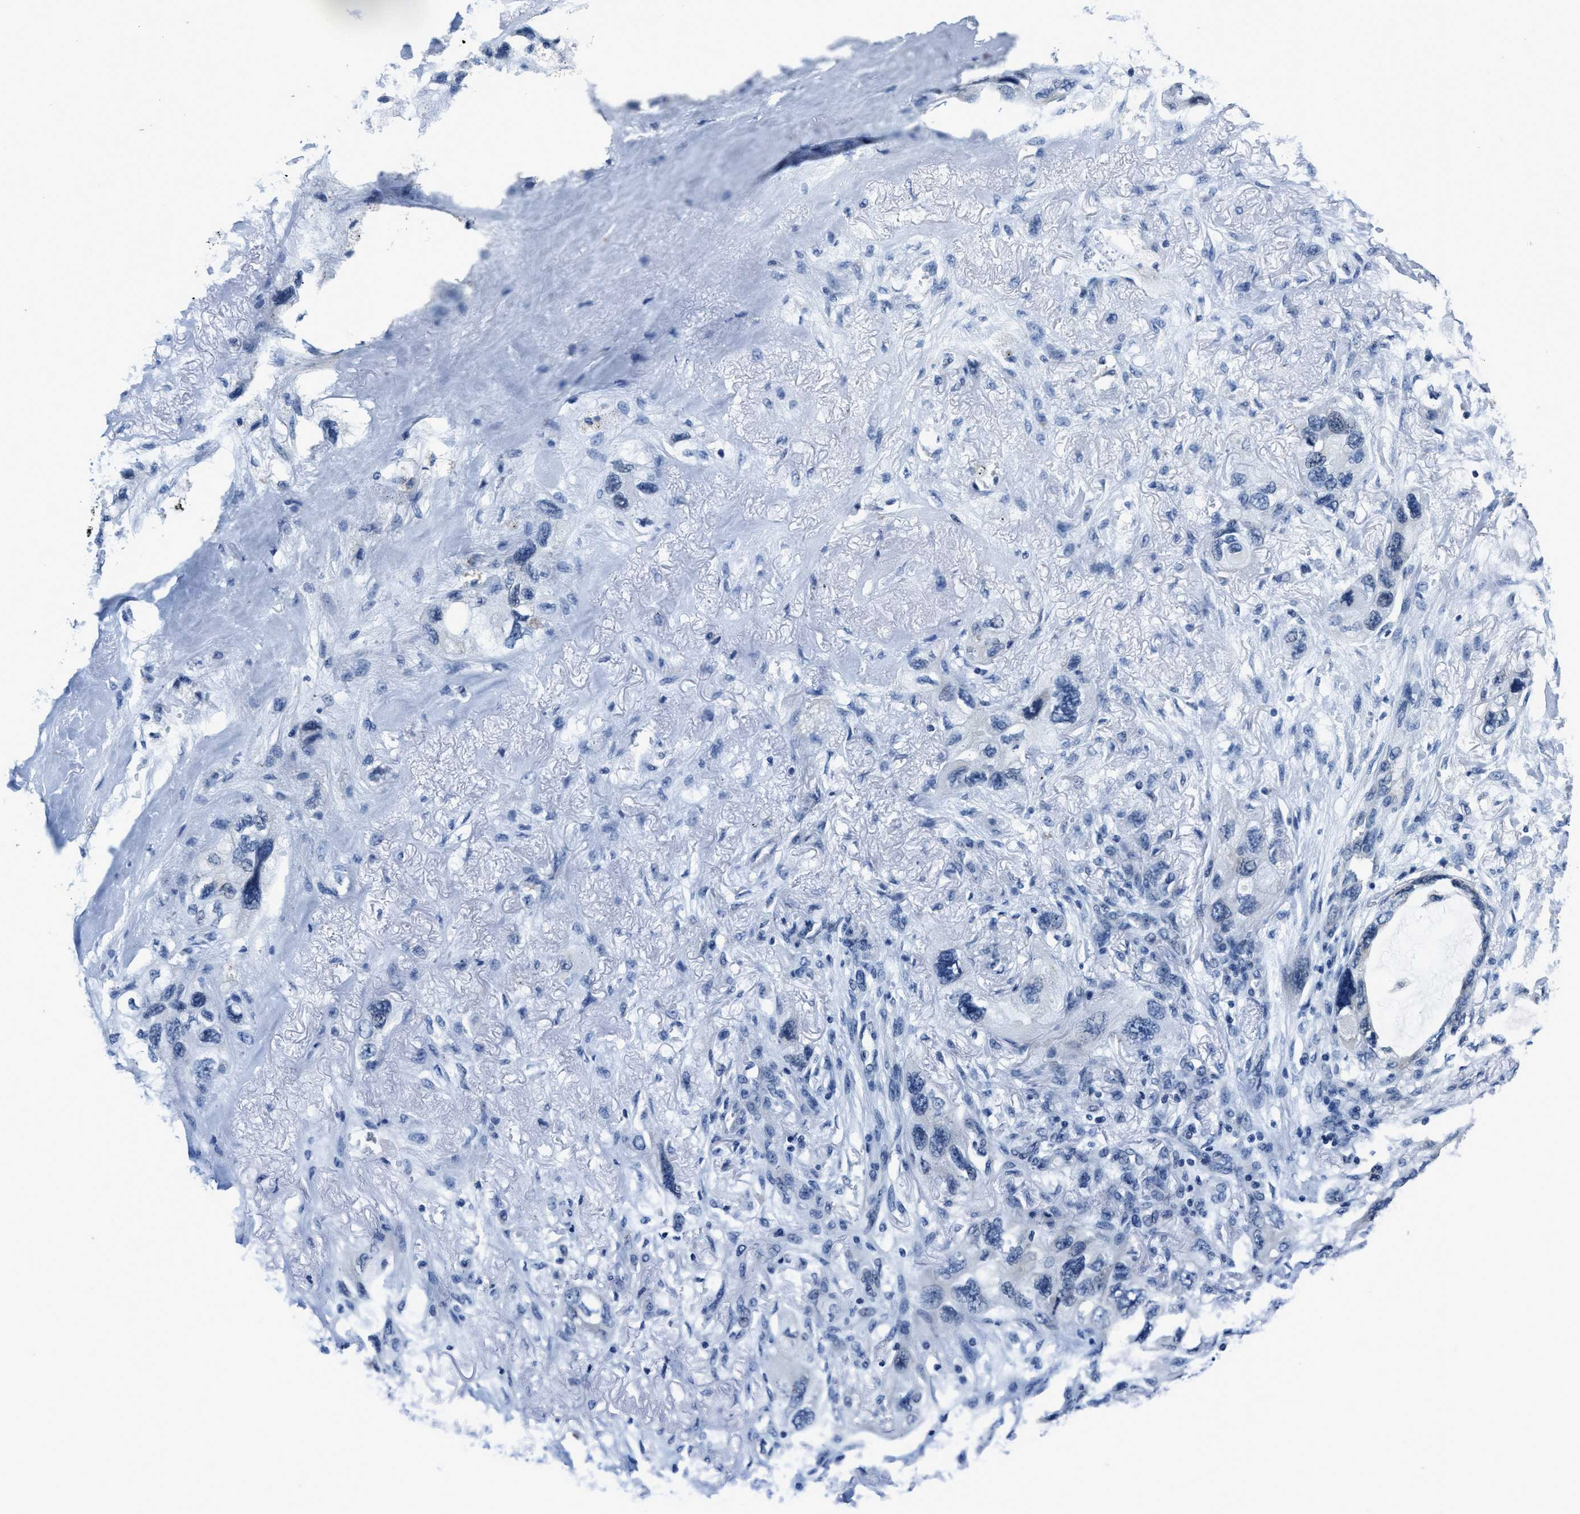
{"staining": {"intensity": "negative", "quantity": "none", "location": "none"}, "tissue": "lung cancer", "cell_type": "Tumor cells", "image_type": "cancer", "snomed": [{"axis": "morphology", "description": "Squamous cell carcinoma, NOS"}, {"axis": "topography", "description": "Lung"}], "caption": "DAB immunohistochemical staining of human squamous cell carcinoma (lung) reveals no significant expression in tumor cells. (Brightfield microscopy of DAB immunohistochemistry at high magnification).", "gene": "ASZ1", "patient": {"sex": "female", "age": 73}}